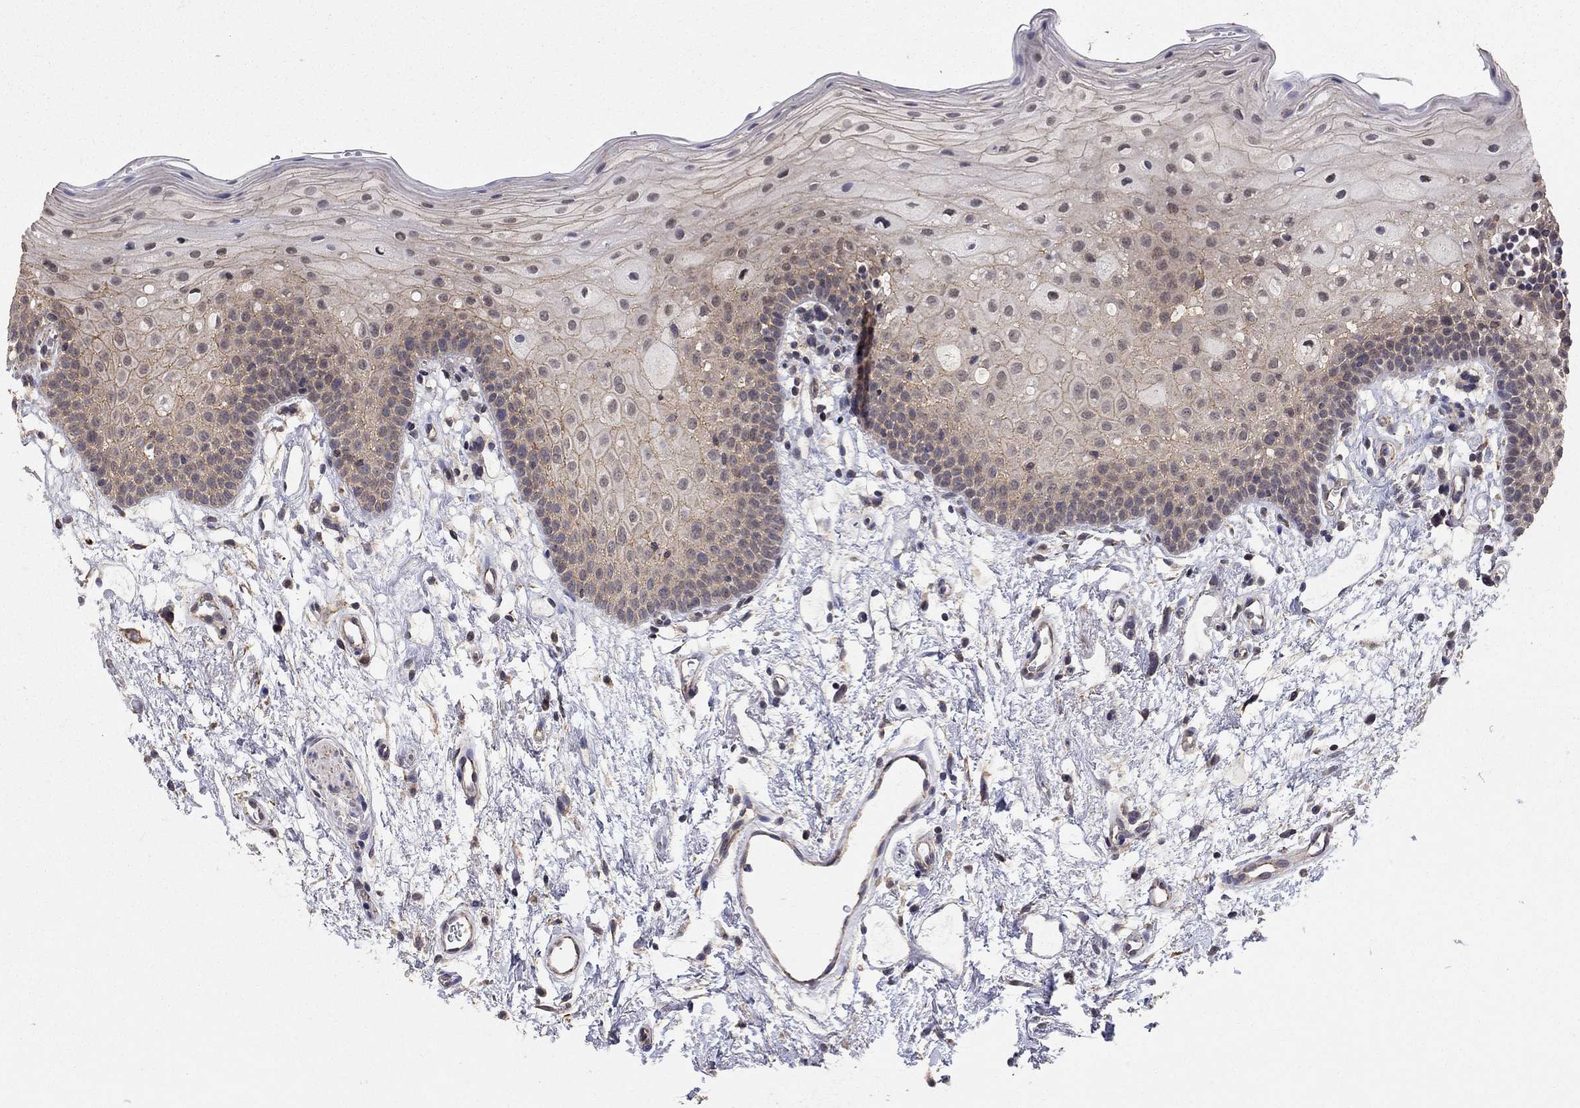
{"staining": {"intensity": "strong", "quantity": "<25%", "location": "cytoplasmic/membranous"}, "tissue": "oral mucosa", "cell_type": "Squamous epithelial cells", "image_type": "normal", "snomed": [{"axis": "morphology", "description": "Normal tissue, NOS"}, {"axis": "topography", "description": "Oral tissue"}, {"axis": "topography", "description": "Tounge, NOS"}], "caption": "Immunohistochemical staining of unremarkable human oral mucosa displays strong cytoplasmic/membranous protein staining in approximately <25% of squamous epithelial cells. (IHC, brightfield microscopy, high magnification).", "gene": "ANKRA2", "patient": {"sex": "female", "age": 83}}